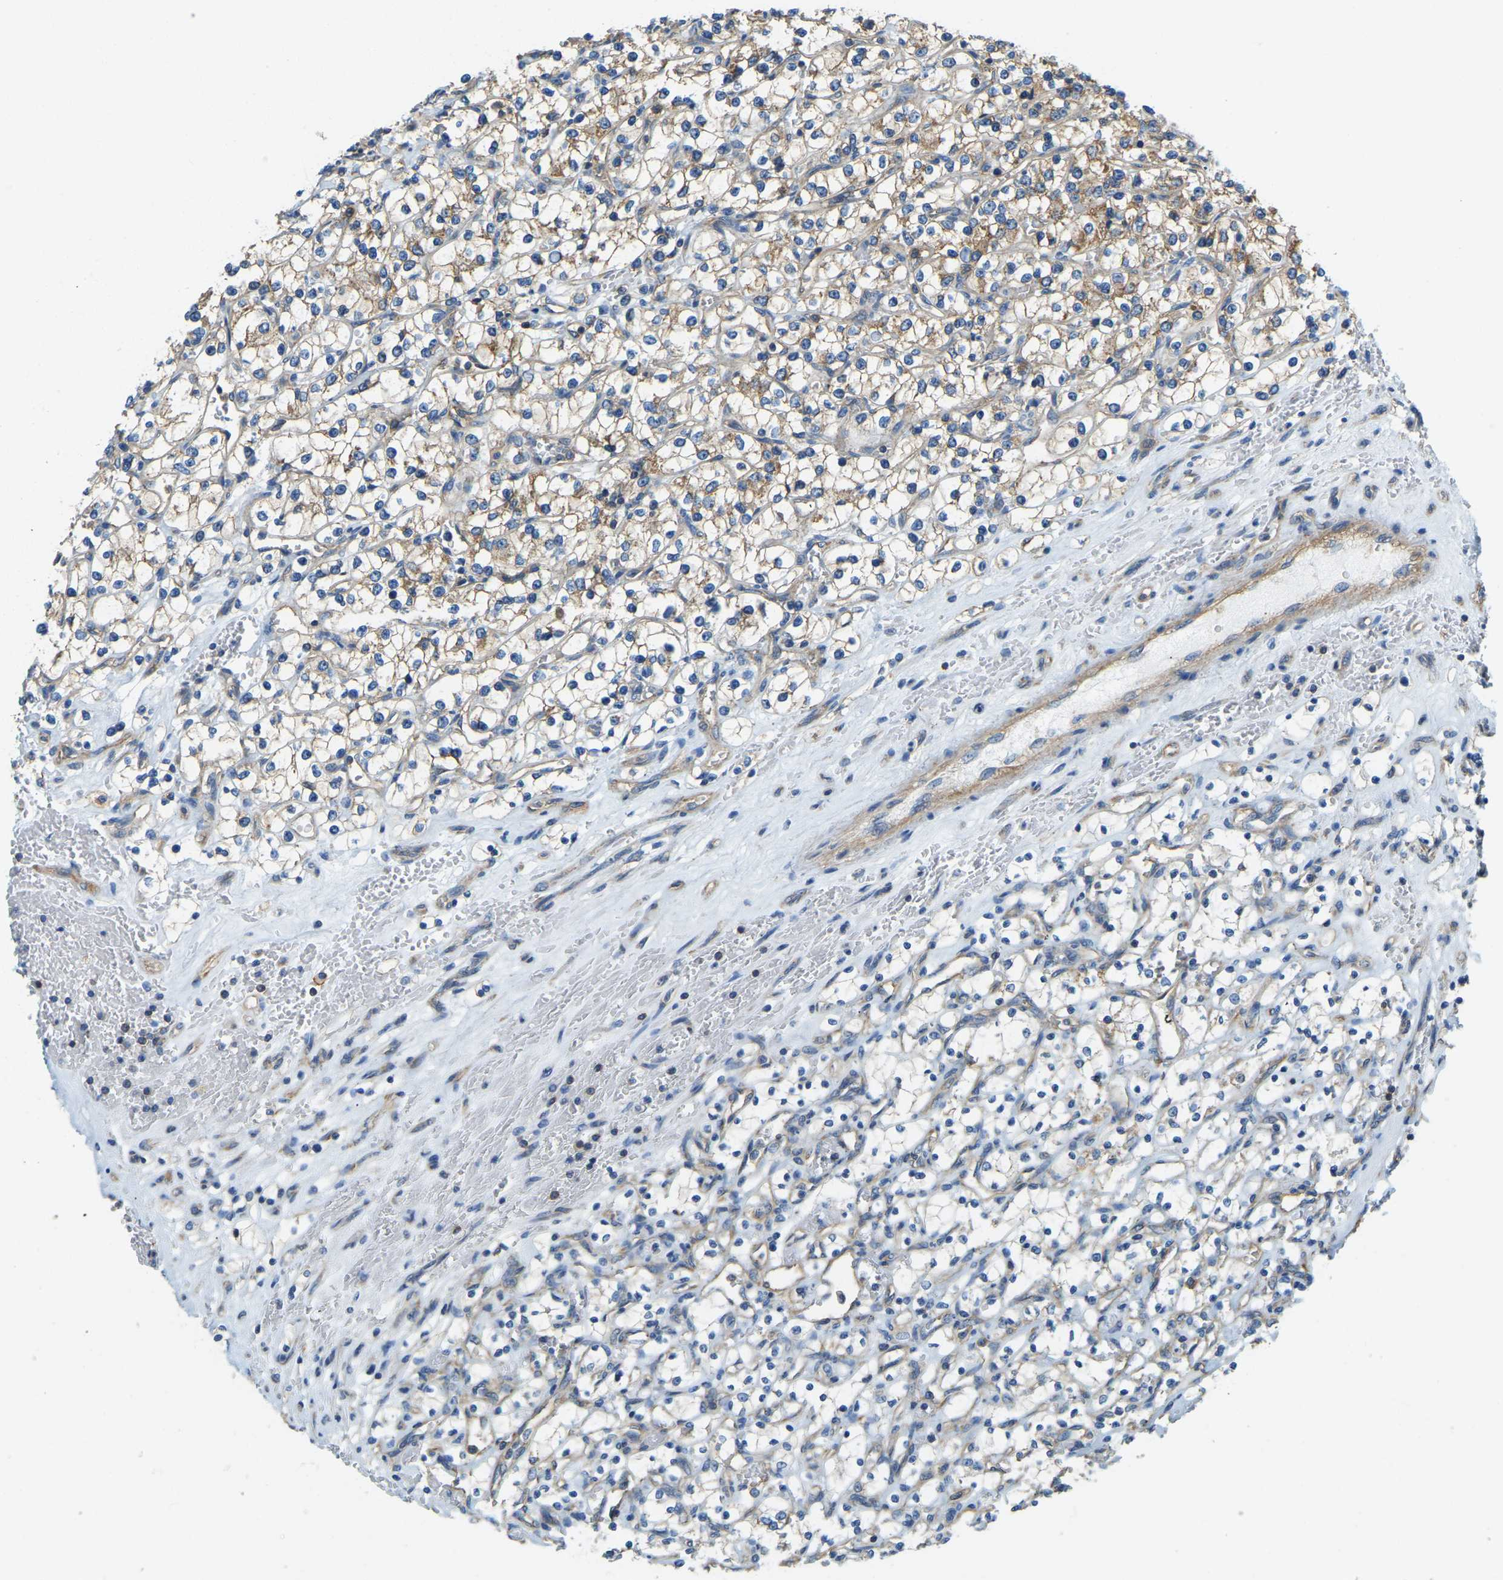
{"staining": {"intensity": "moderate", "quantity": "25%-75%", "location": "cytoplasmic/membranous"}, "tissue": "renal cancer", "cell_type": "Tumor cells", "image_type": "cancer", "snomed": [{"axis": "morphology", "description": "Adenocarcinoma, NOS"}, {"axis": "topography", "description": "Kidney"}], "caption": "About 25%-75% of tumor cells in human renal cancer (adenocarcinoma) demonstrate moderate cytoplasmic/membranous protein staining as visualized by brown immunohistochemical staining.", "gene": "AHNAK", "patient": {"sex": "female", "age": 69}}